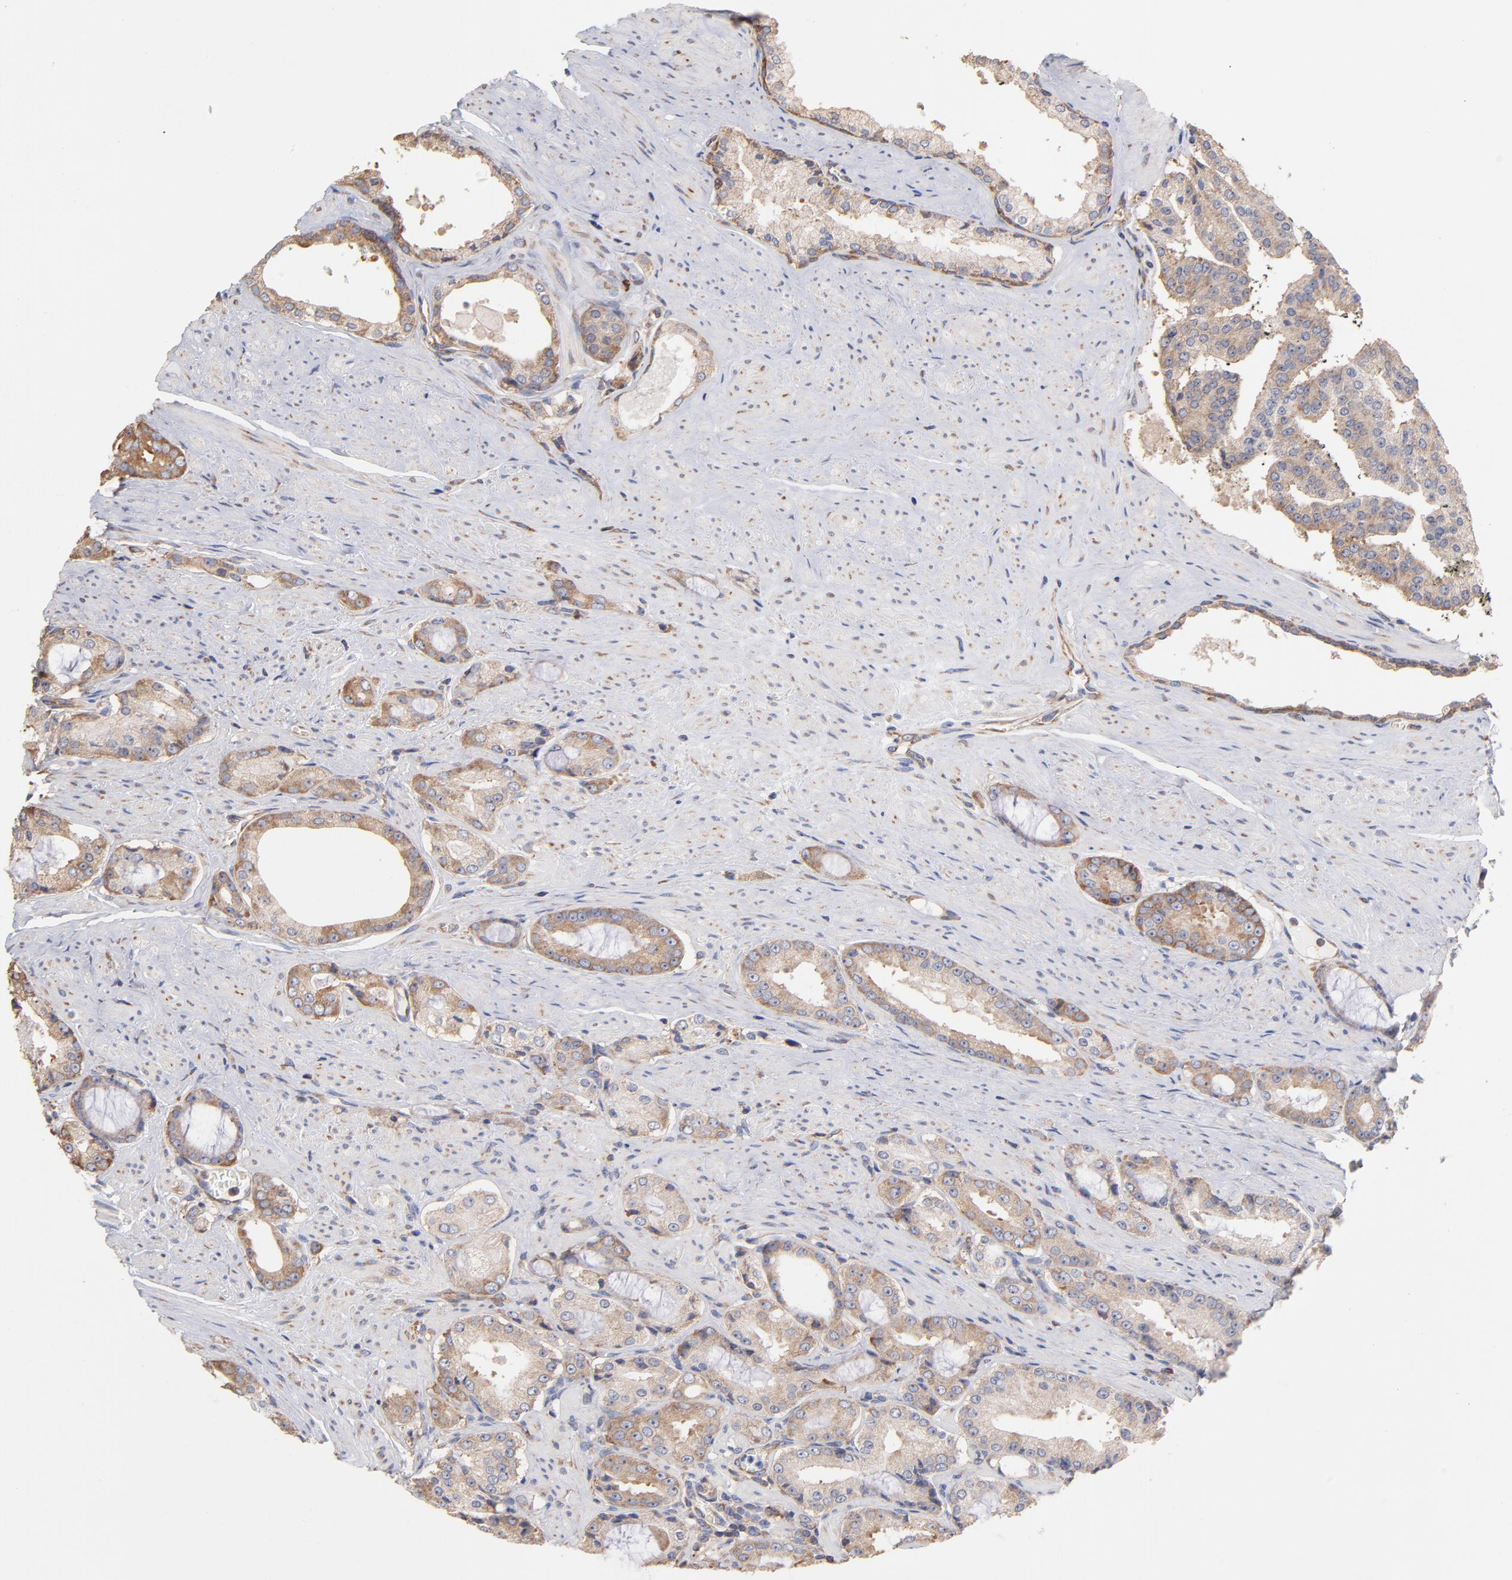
{"staining": {"intensity": "weak", "quantity": ">75%", "location": "cytoplasmic/membranous"}, "tissue": "prostate cancer", "cell_type": "Tumor cells", "image_type": "cancer", "snomed": [{"axis": "morphology", "description": "Adenocarcinoma, Medium grade"}, {"axis": "topography", "description": "Prostate"}], "caption": "The immunohistochemical stain labels weak cytoplasmic/membranous positivity in tumor cells of prostate adenocarcinoma (medium-grade) tissue.", "gene": "RPL9", "patient": {"sex": "male", "age": 60}}